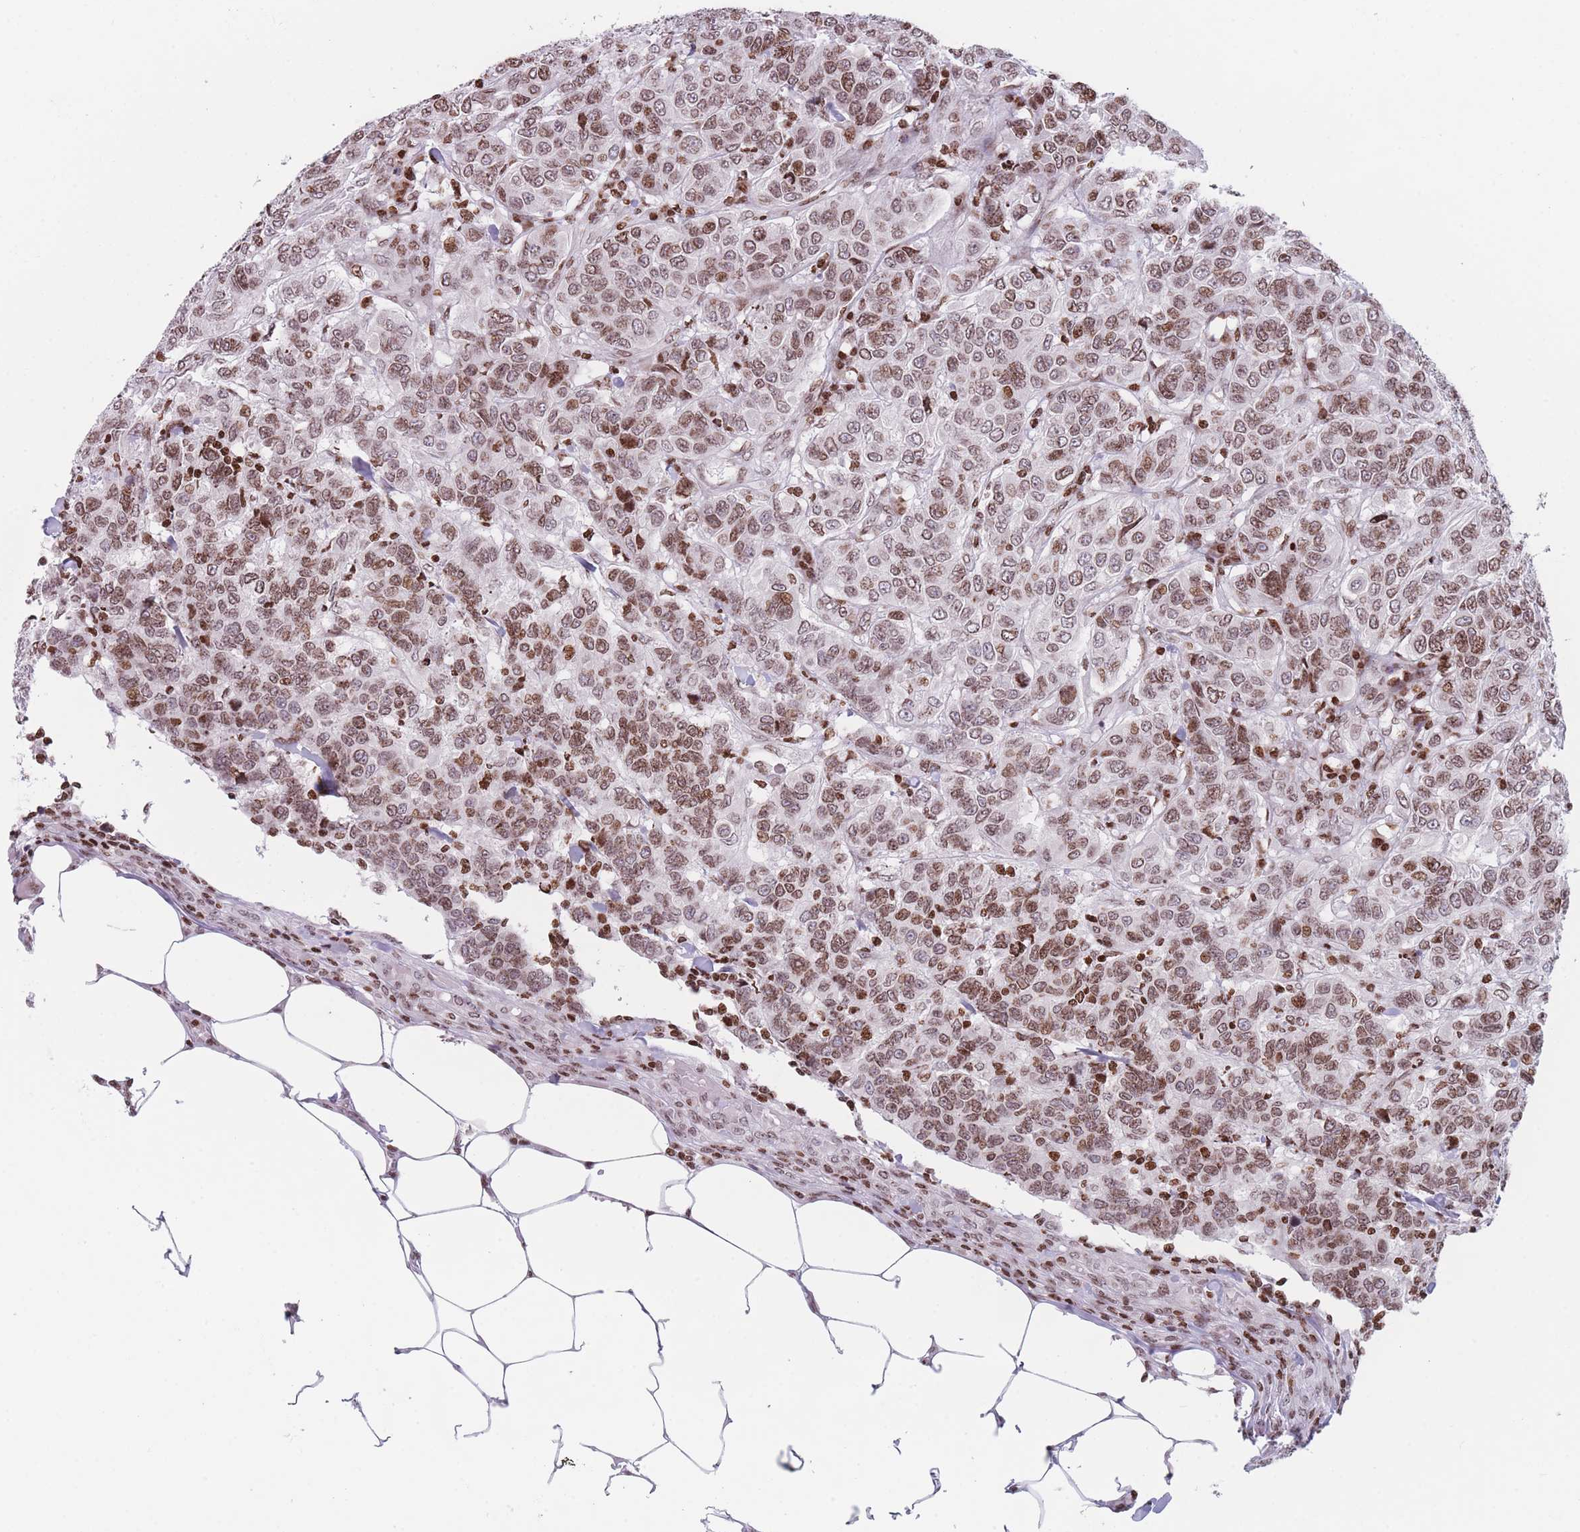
{"staining": {"intensity": "moderate", "quantity": ">75%", "location": "nuclear"}, "tissue": "breast cancer", "cell_type": "Tumor cells", "image_type": "cancer", "snomed": [{"axis": "morphology", "description": "Duct carcinoma"}, {"axis": "topography", "description": "Breast"}], "caption": "Tumor cells show medium levels of moderate nuclear positivity in approximately >75% of cells in human breast invasive ductal carcinoma.", "gene": "AK9", "patient": {"sex": "female", "age": 55}}